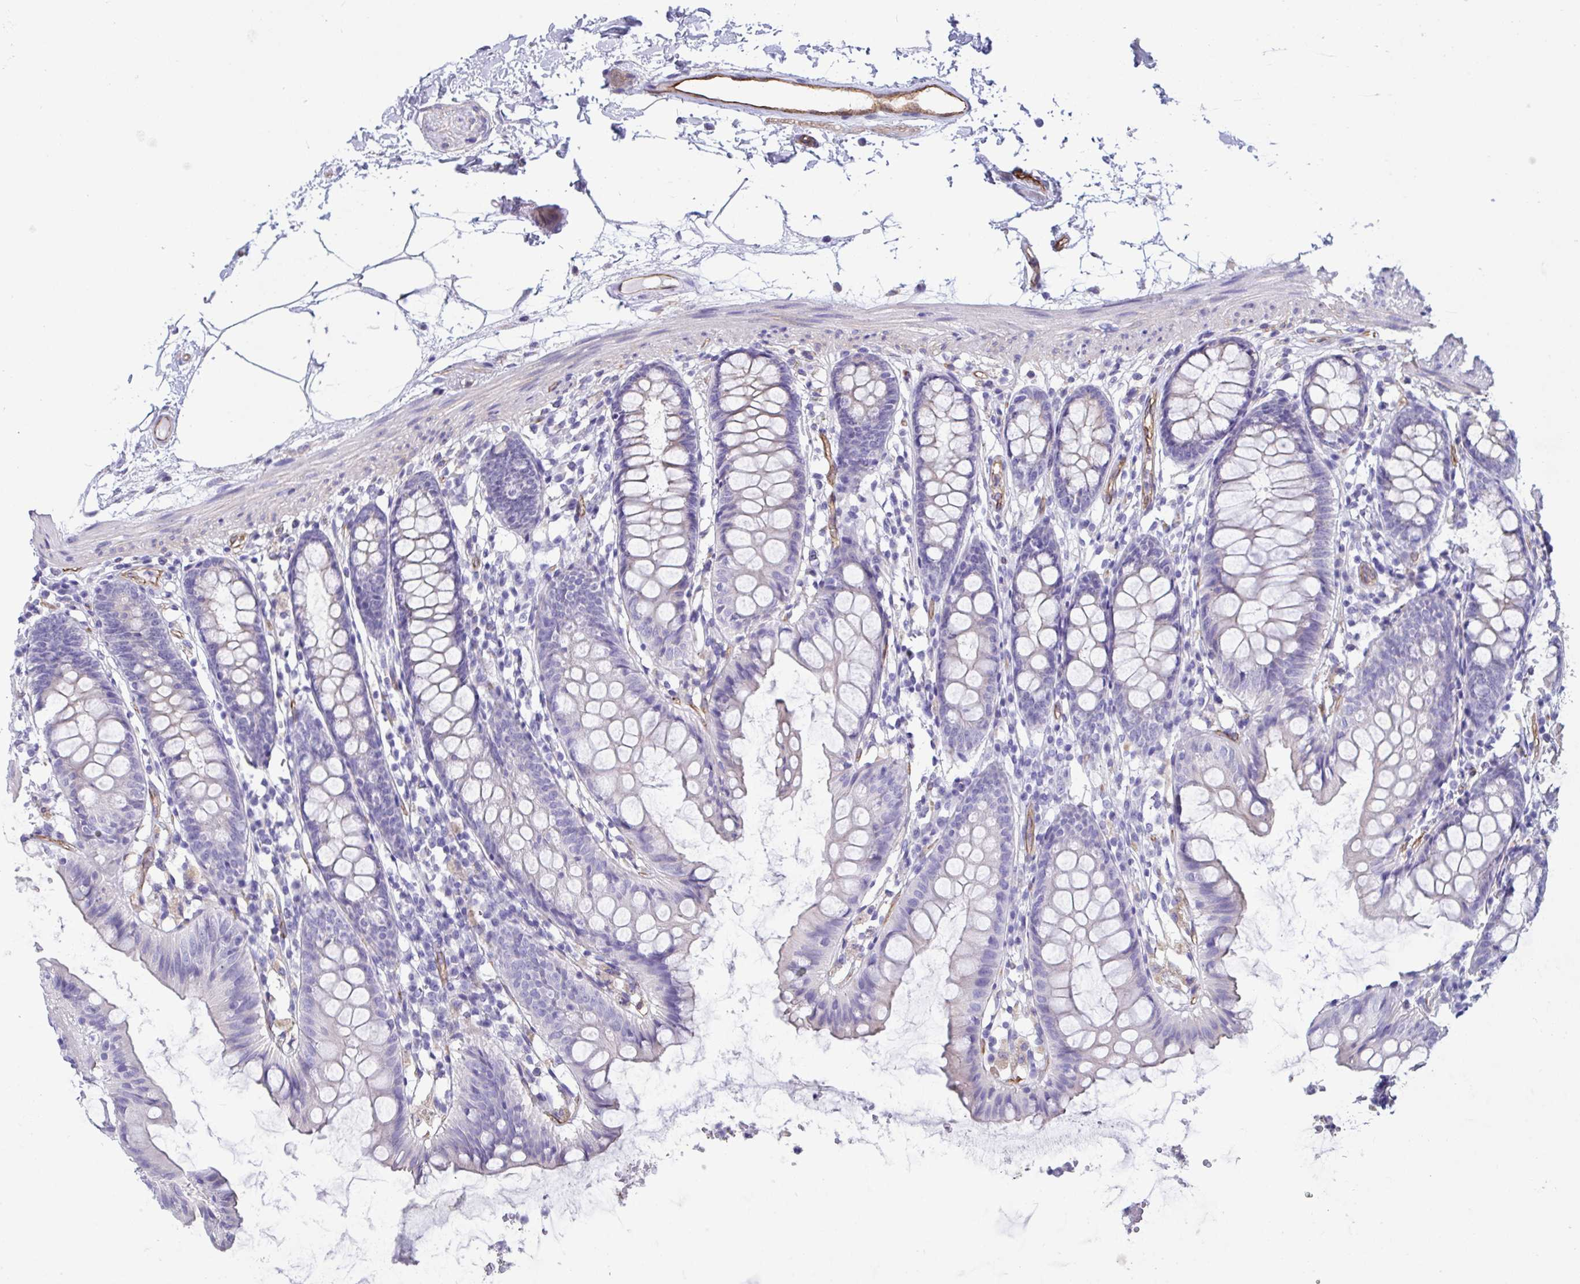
{"staining": {"intensity": "moderate", "quantity": "25%-75%", "location": "cytoplasmic/membranous"}, "tissue": "colon", "cell_type": "Endothelial cells", "image_type": "normal", "snomed": [{"axis": "morphology", "description": "Normal tissue, NOS"}, {"axis": "topography", "description": "Colon"}], "caption": "Normal colon exhibits moderate cytoplasmic/membranous staining in approximately 25%-75% of endothelial cells.", "gene": "RPL22L1", "patient": {"sex": "female", "age": 84}}